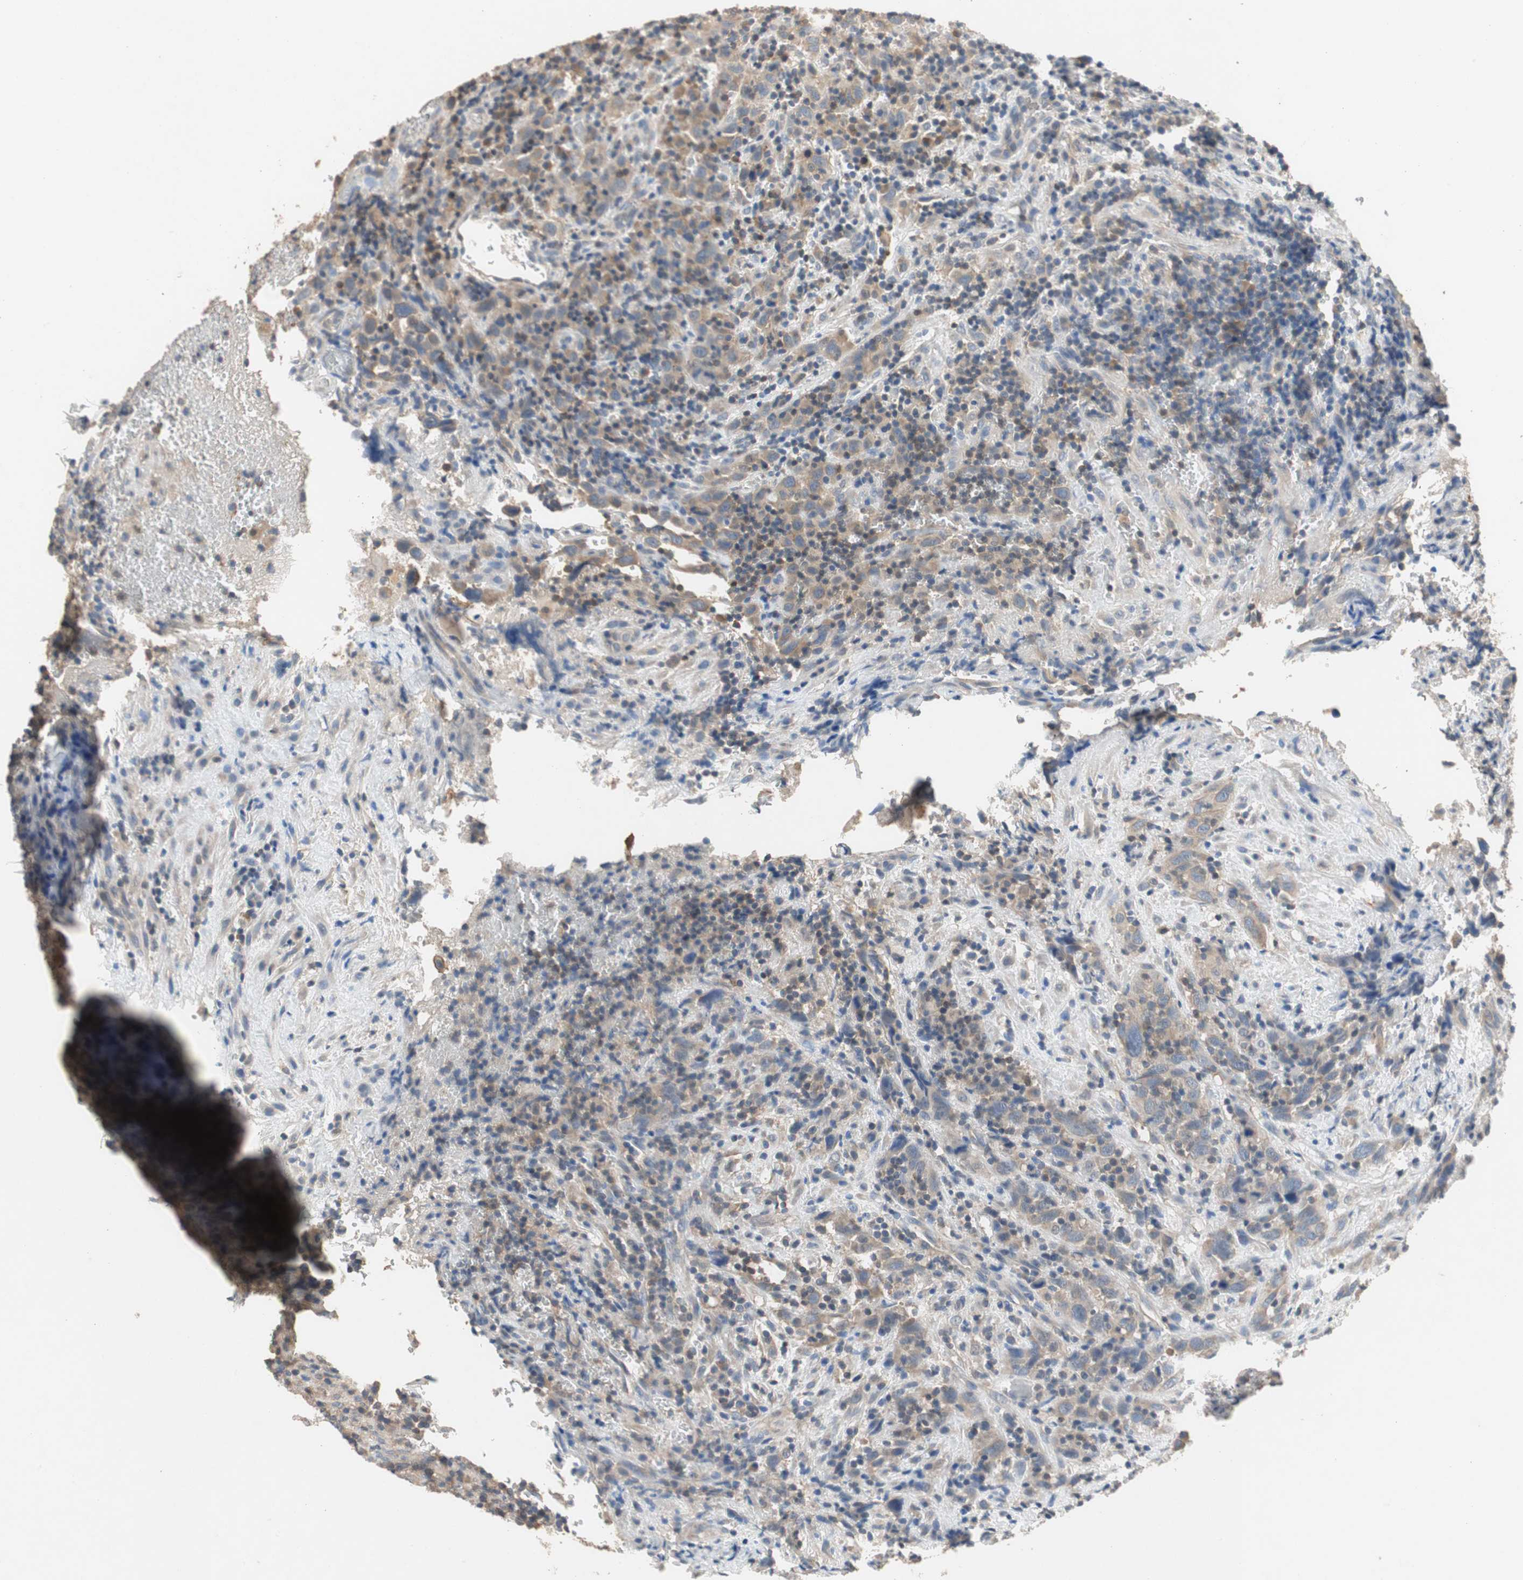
{"staining": {"intensity": "weak", "quantity": "25%-75%", "location": "cytoplasmic/membranous"}, "tissue": "urothelial cancer", "cell_type": "Tumor cells", "image_type": "cancer", "snomed": [{"axis": "morphology", "description": "Urothelial carcinoma, High grade"}, {"axis": "topography", "description": "Urinary bladder"}], "caption": "Immunohistochemistry histopathology image of neoplastic tissue: urothelial cancer stained using immunohistochemistry displays low levels of weak protein expression localized specifically in the cytoplasmic/membranous of tumor cells, appearing as a cytoplasmic/membranous brown color.", "gene": "ADAP1", "patient": {"sex": "male", "age": 61}}